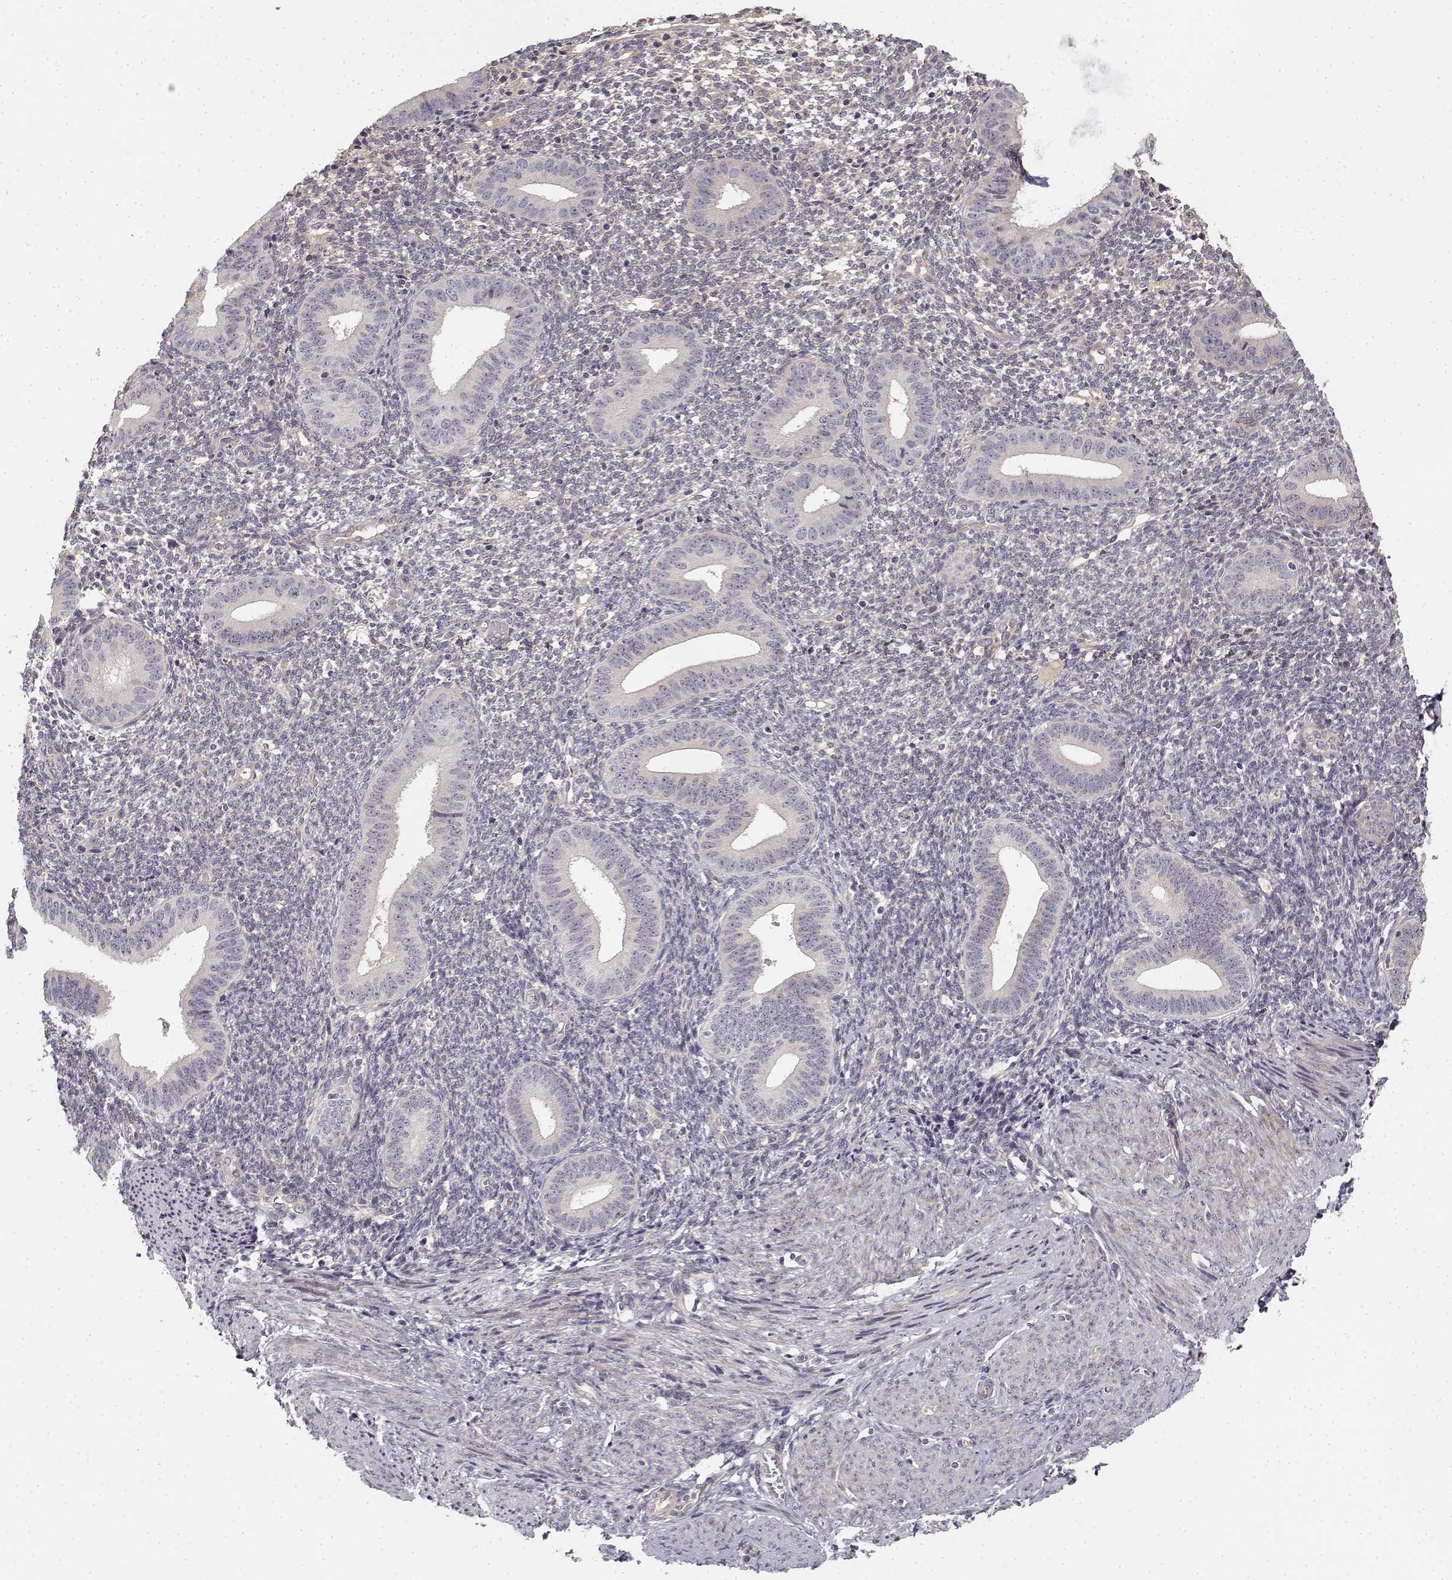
{"staining": {"intensity": "negative", "quantity": "none", "location": "none"}, "tissue": "endometrium", "cell_type": "Cells in endometrial stroma", "image_type": "normal", "snomed": [{"axis": "morphology", "description": "Normal tissue, NOS"}, {"axis": "topography", "description": "Endometrium"}], "caption": "Human endometrium stained for a protein using immunohistochemistry demonstrates no staining in cells in endometrial stroma.", "gene": "MED12L", "patient": {"sex": "female", "age": 40}}